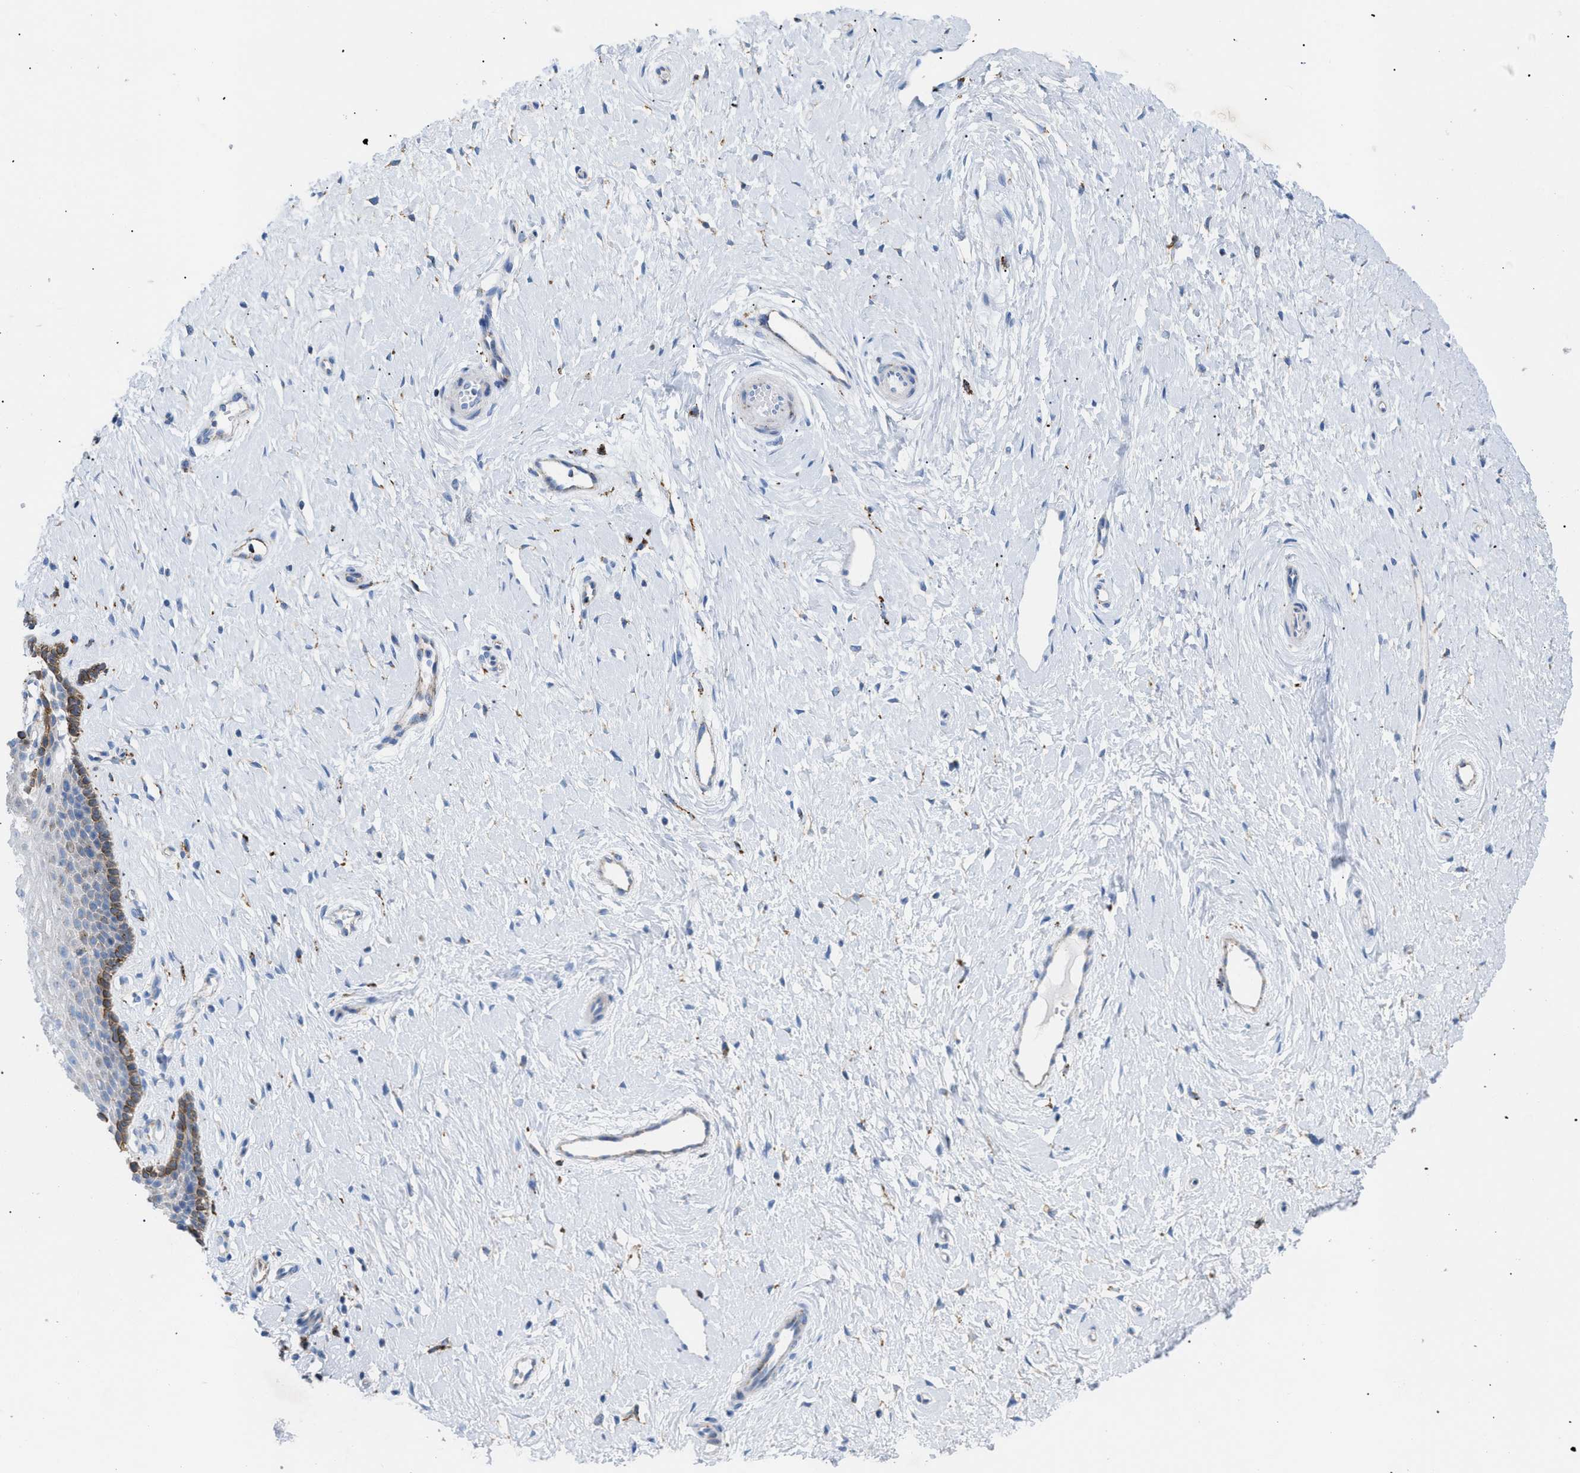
{"staining": {"intensity": "moderate", "quantity": ">75%", "location": "cytoplasmic/membranous"}, "tissue": "cervix", "cell_type": "Glandular cells", "image_type": "normal", "snomed": [{"axis": "morphology", "description": "Normal tissue, NOS"}, {"axis": "topography", "description": "Cervix"}], "caption": "Brown immunohistochemical staining in benign cervix demonstrates moderate cytoplasmic/membranous expression in approximately >75% of glandular cells.", "gene": "DRAM2", "patient": {"sex": "female", "age": 39}}